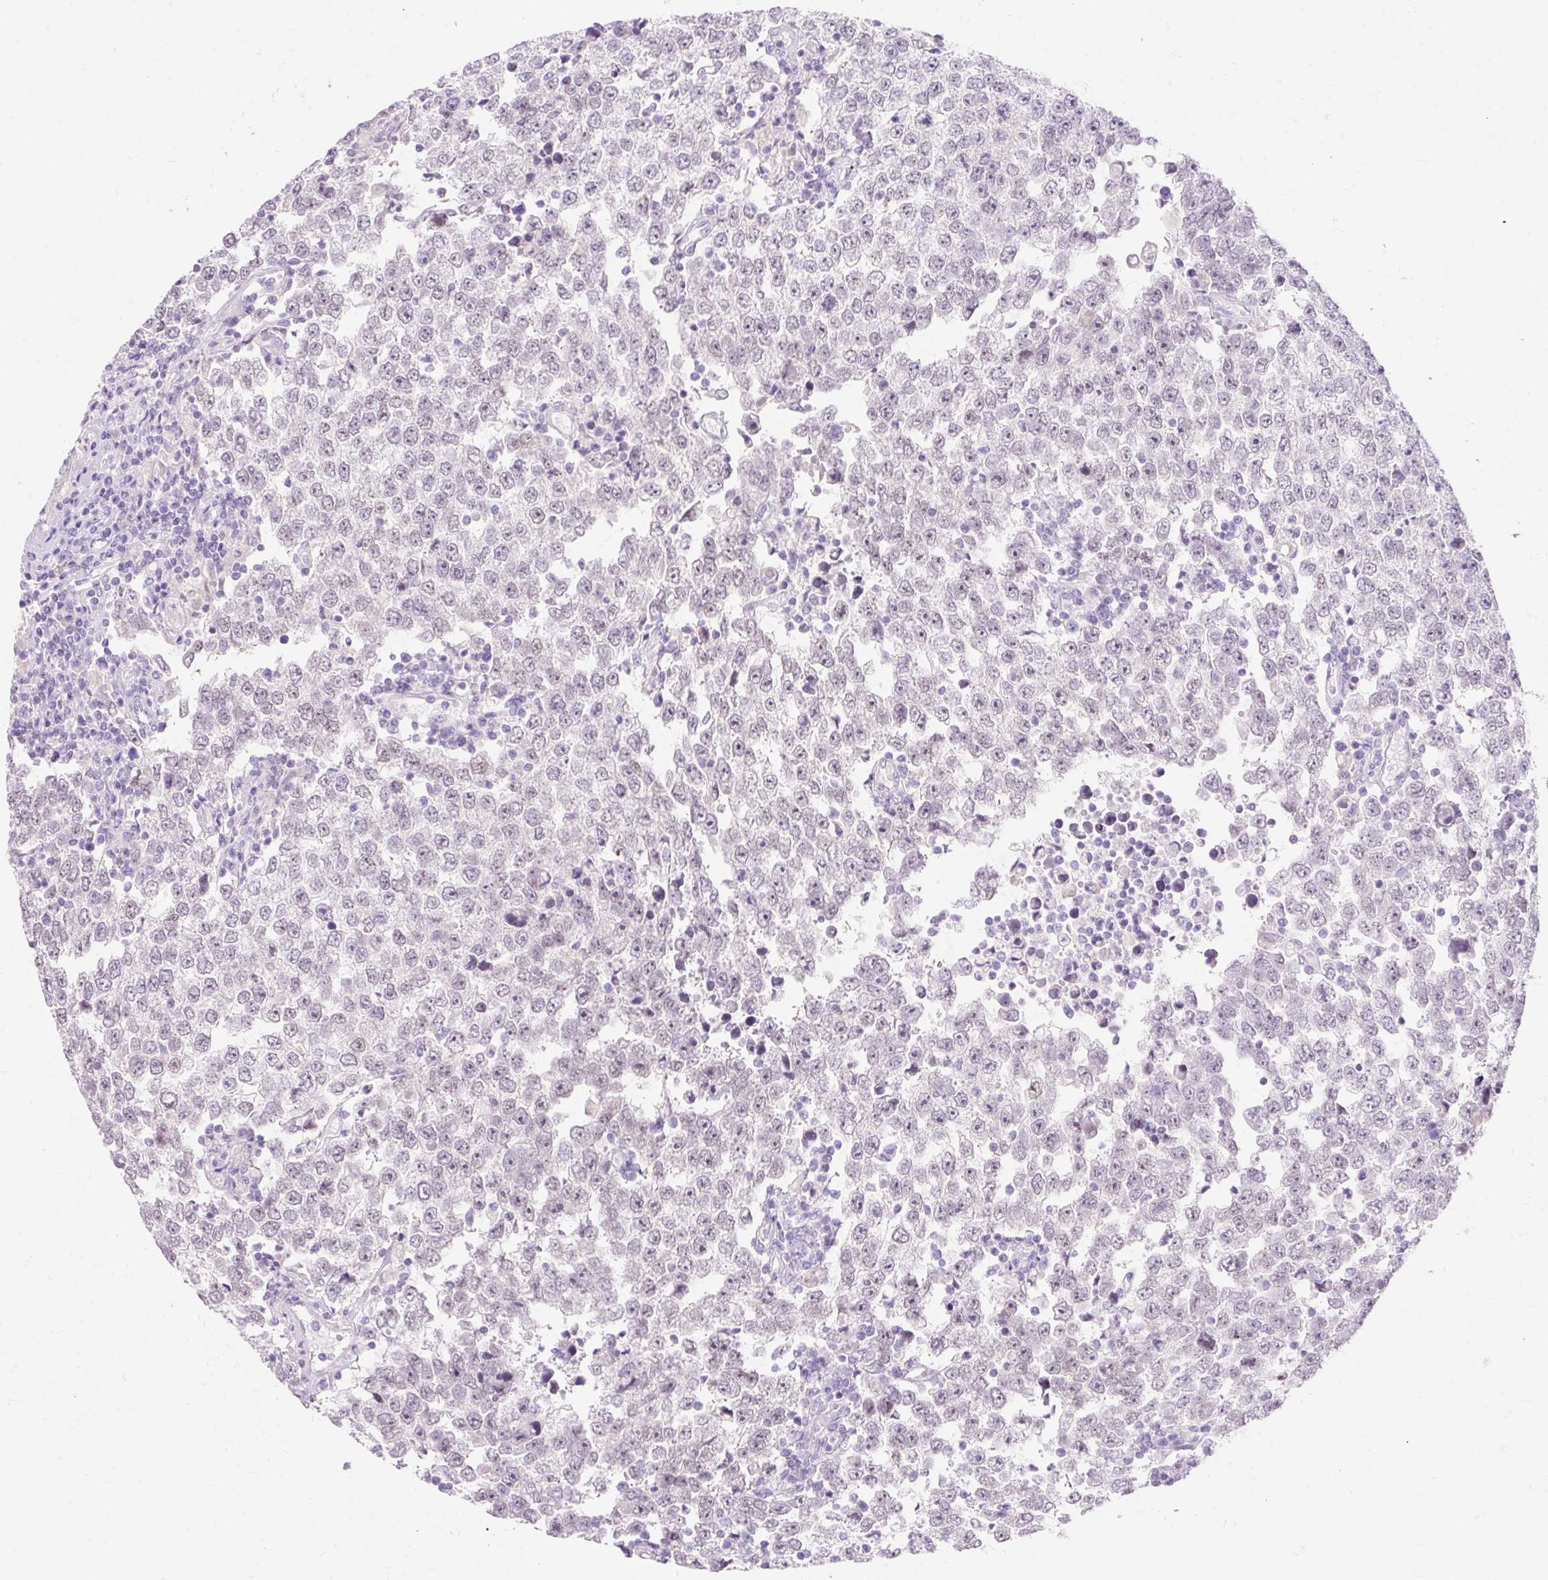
{"staining": {"intensity": "negative", "quantity": "none", "location": "none"}, "tissue": "testis cancer", "cell_type": "Tumor cells", "image_type": "cancer", "snomed": [{"axis": "morphology", "description": "Seminoma, NOS"}, {"axis": "morphology", "description": "Carcinoma, Embryonal, NOS"}, {"axis": "topography", "description": "Testis"}], "caption": "The photomicrograph displays no staining of tumor cells in embryonal carcinoma (testis).", "gene": "TMEM213", "patient": {"sex": "male", "age": 28}}